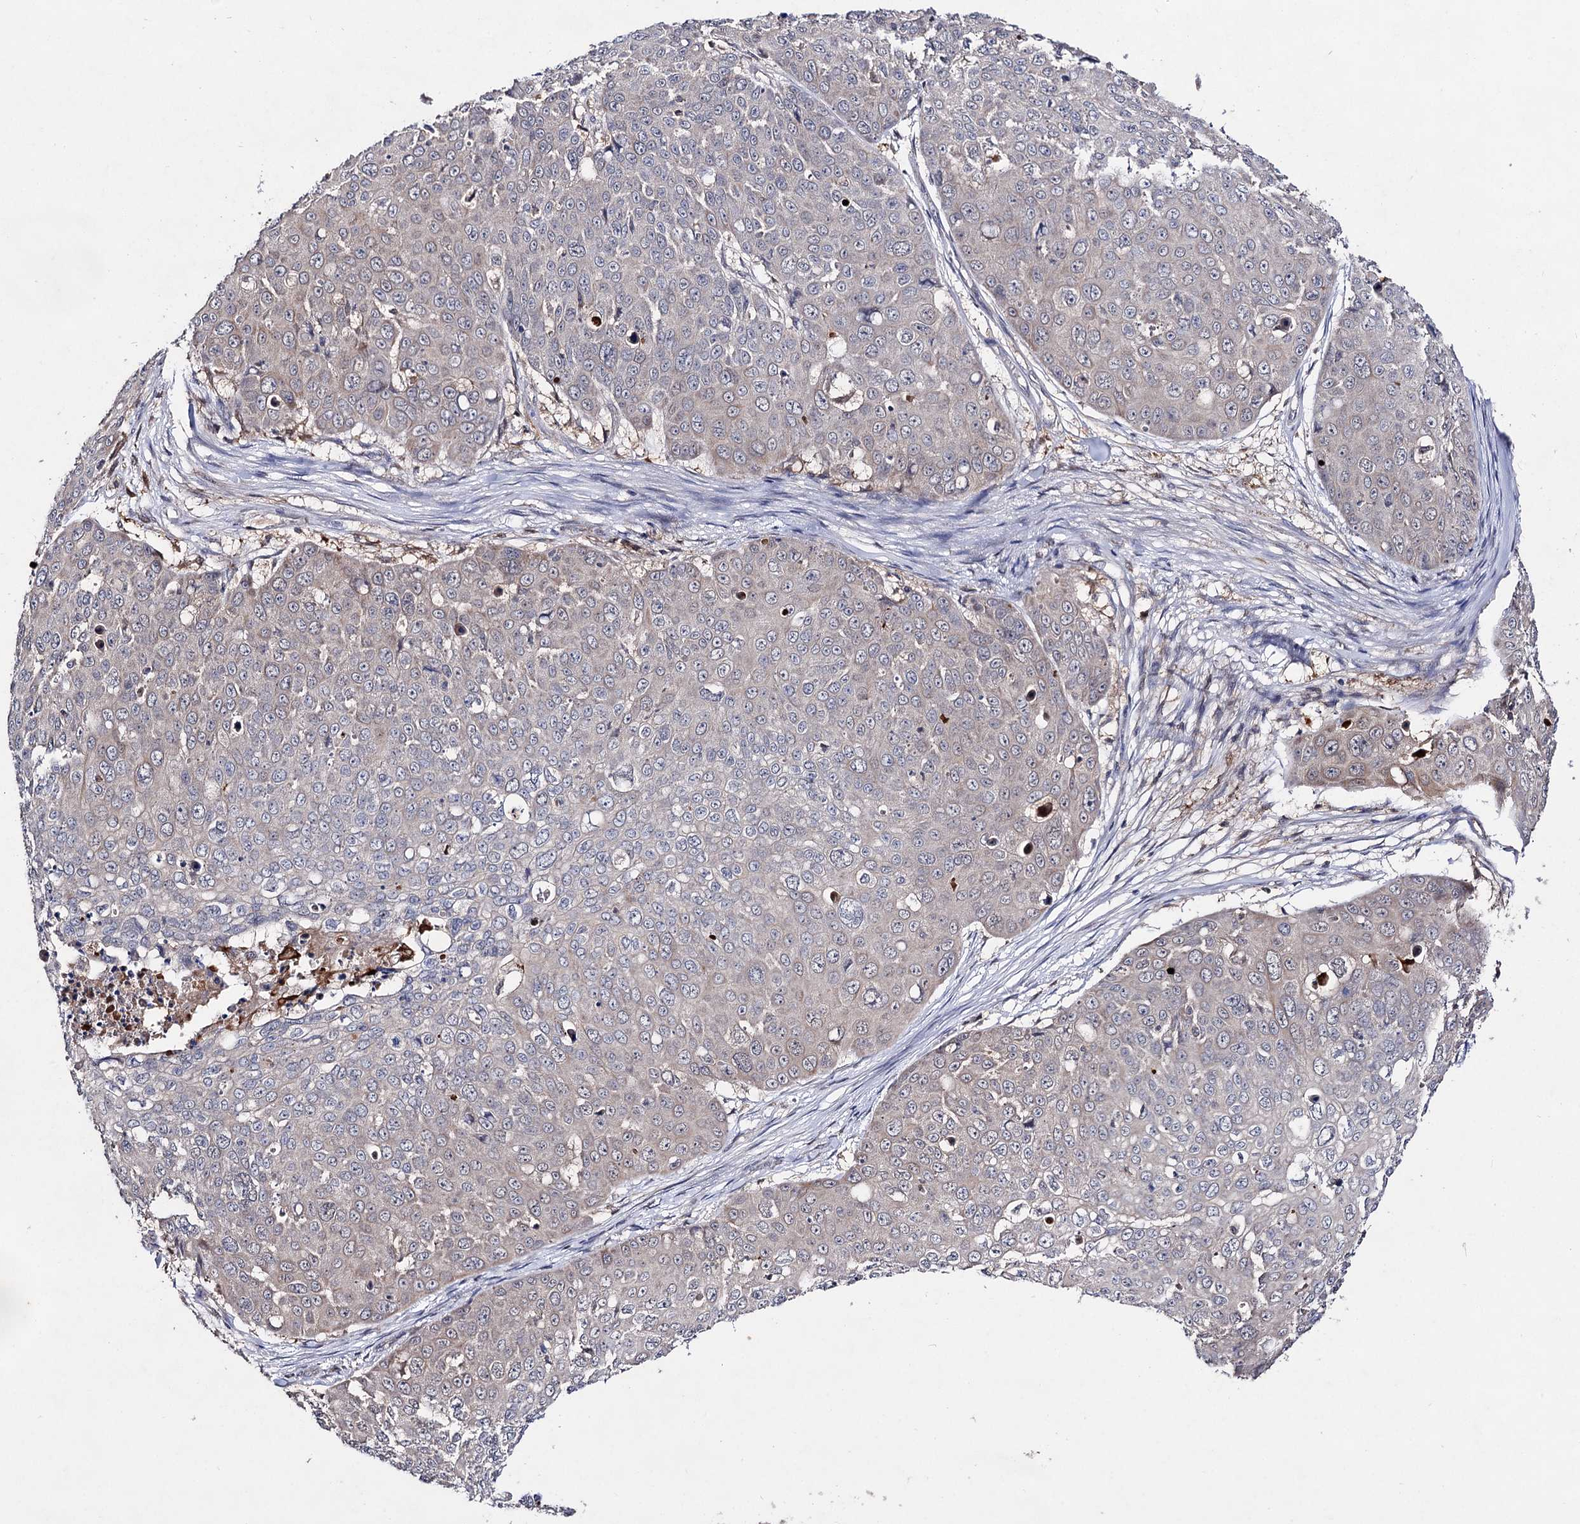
{"staining": {"intensity": "negative", "quantity": "none", "location": "none"}, "tissue": "skin cancer", "cell_type": "Tumor cells", "image_type": "cancer", "snomed": [{"axis": "morphology", "description": "Squamous cell carcinoma, NOS"}, {"axis": "topography", "description": "Skin"}], "caption": "High magnification brightfield microscopy of squamous cell carcinoma (skin) stained with DAB (3,3'-diaminobenzidine) (brown) and counterstained with hematoxylin (blue): tumor cells show no significant expression. (DAB (3,3'-diaminobenzidine) IHC with hematoxylin counter stain).", "gene": "ACTR6", "patient": {"sex": "male", "age": 71}}